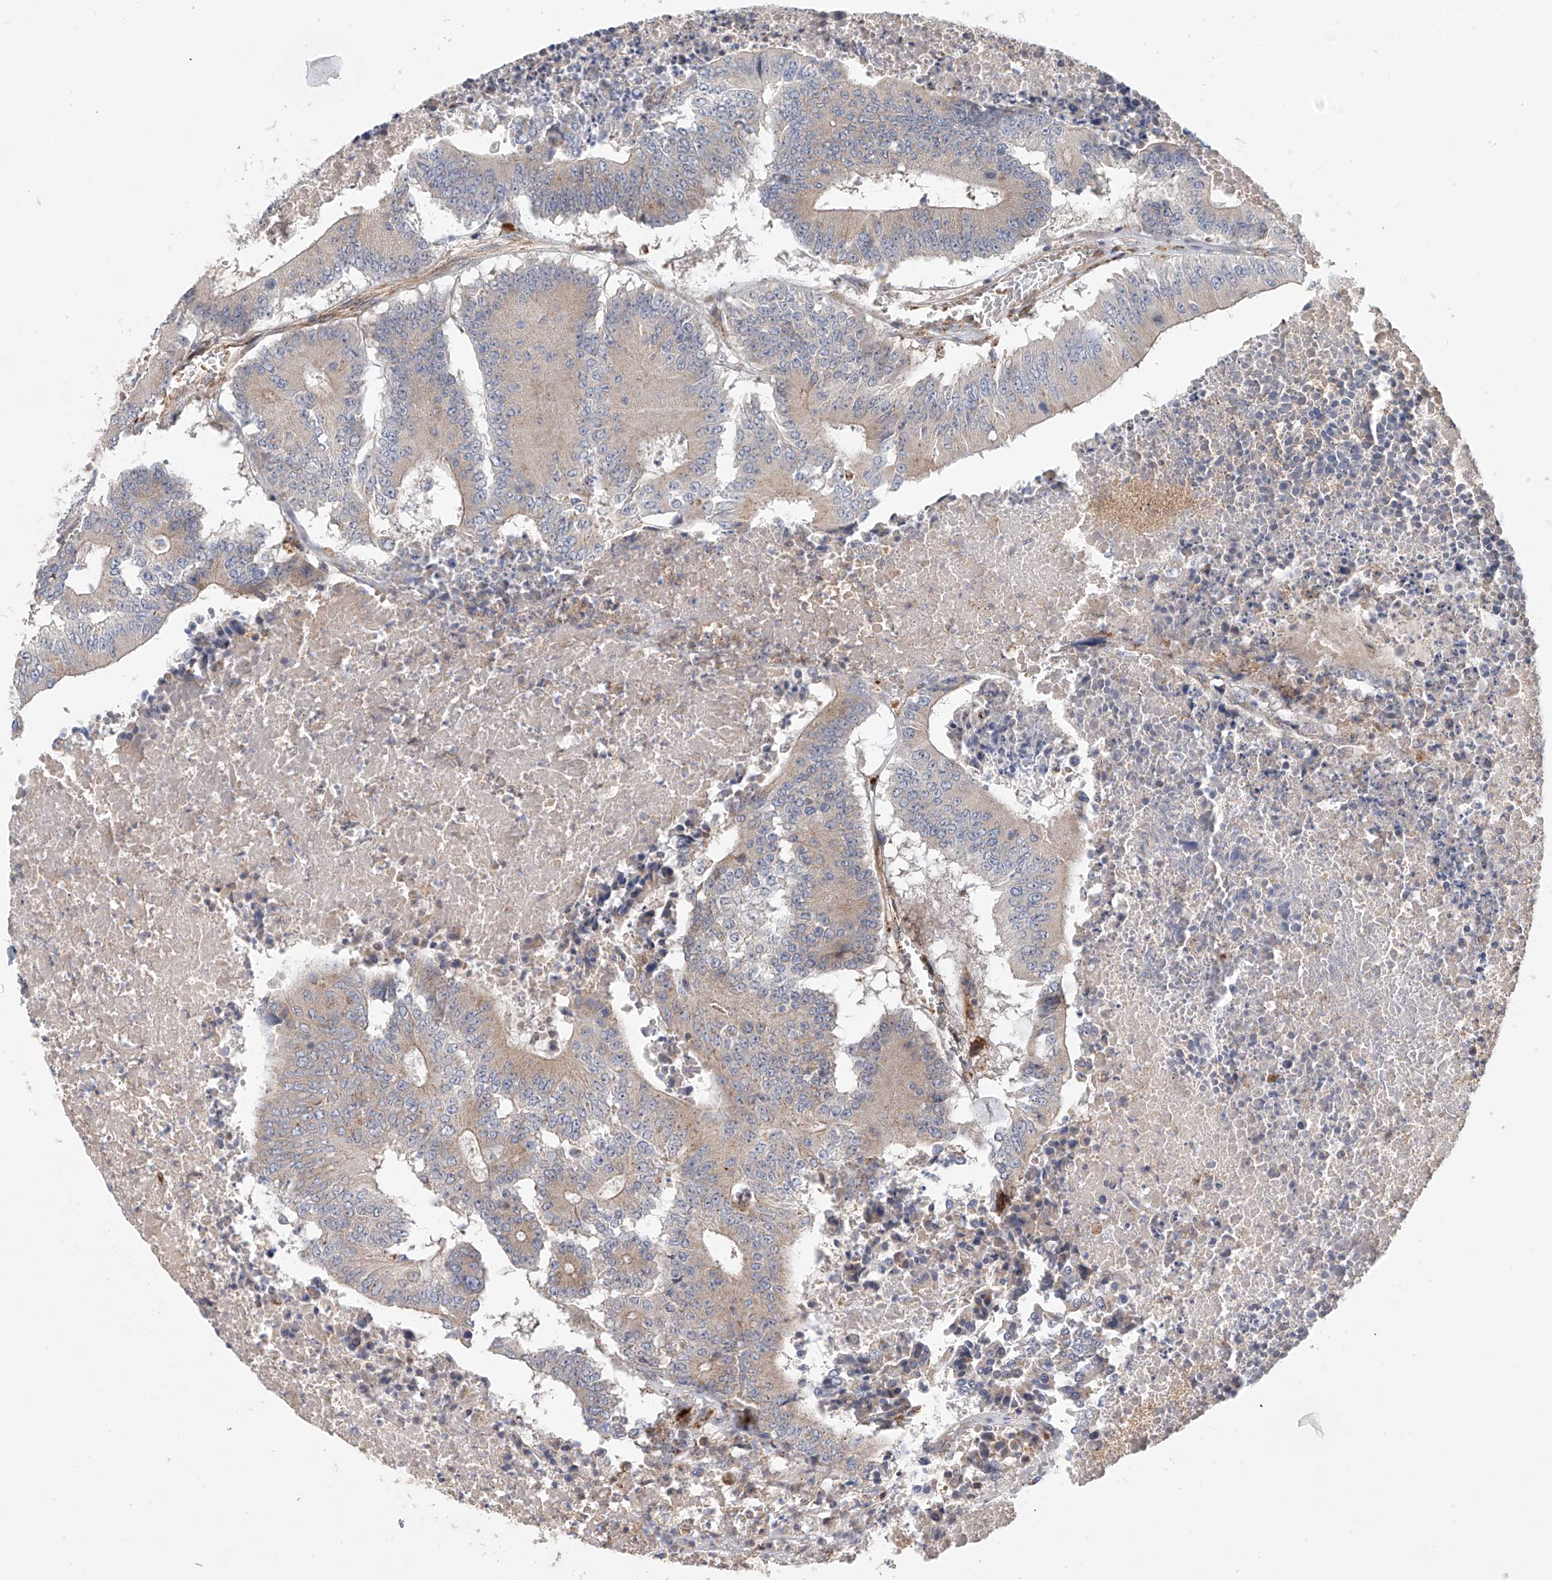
{"staining": {"intensity": "weak", "quantity": "25%-75%", "location": "cytoplasmic/membranous"}, "tissue": "colorectal cancer", "cell_type": "Tumor cells", "image_type": "cancer", "snomed": [{"axis": "morphology", "description": "Adenocarcinoma, NOS"}, {"axis": "topography", "description": "Colon"}], "caption": "Colorectal cancer tissue demonstrates weak cytoplasmic/membranous positivity in approximately 25%-75% of tumor cells", "gene": "HGSNAT", "patient": {"sex": "male", "age": 87}}